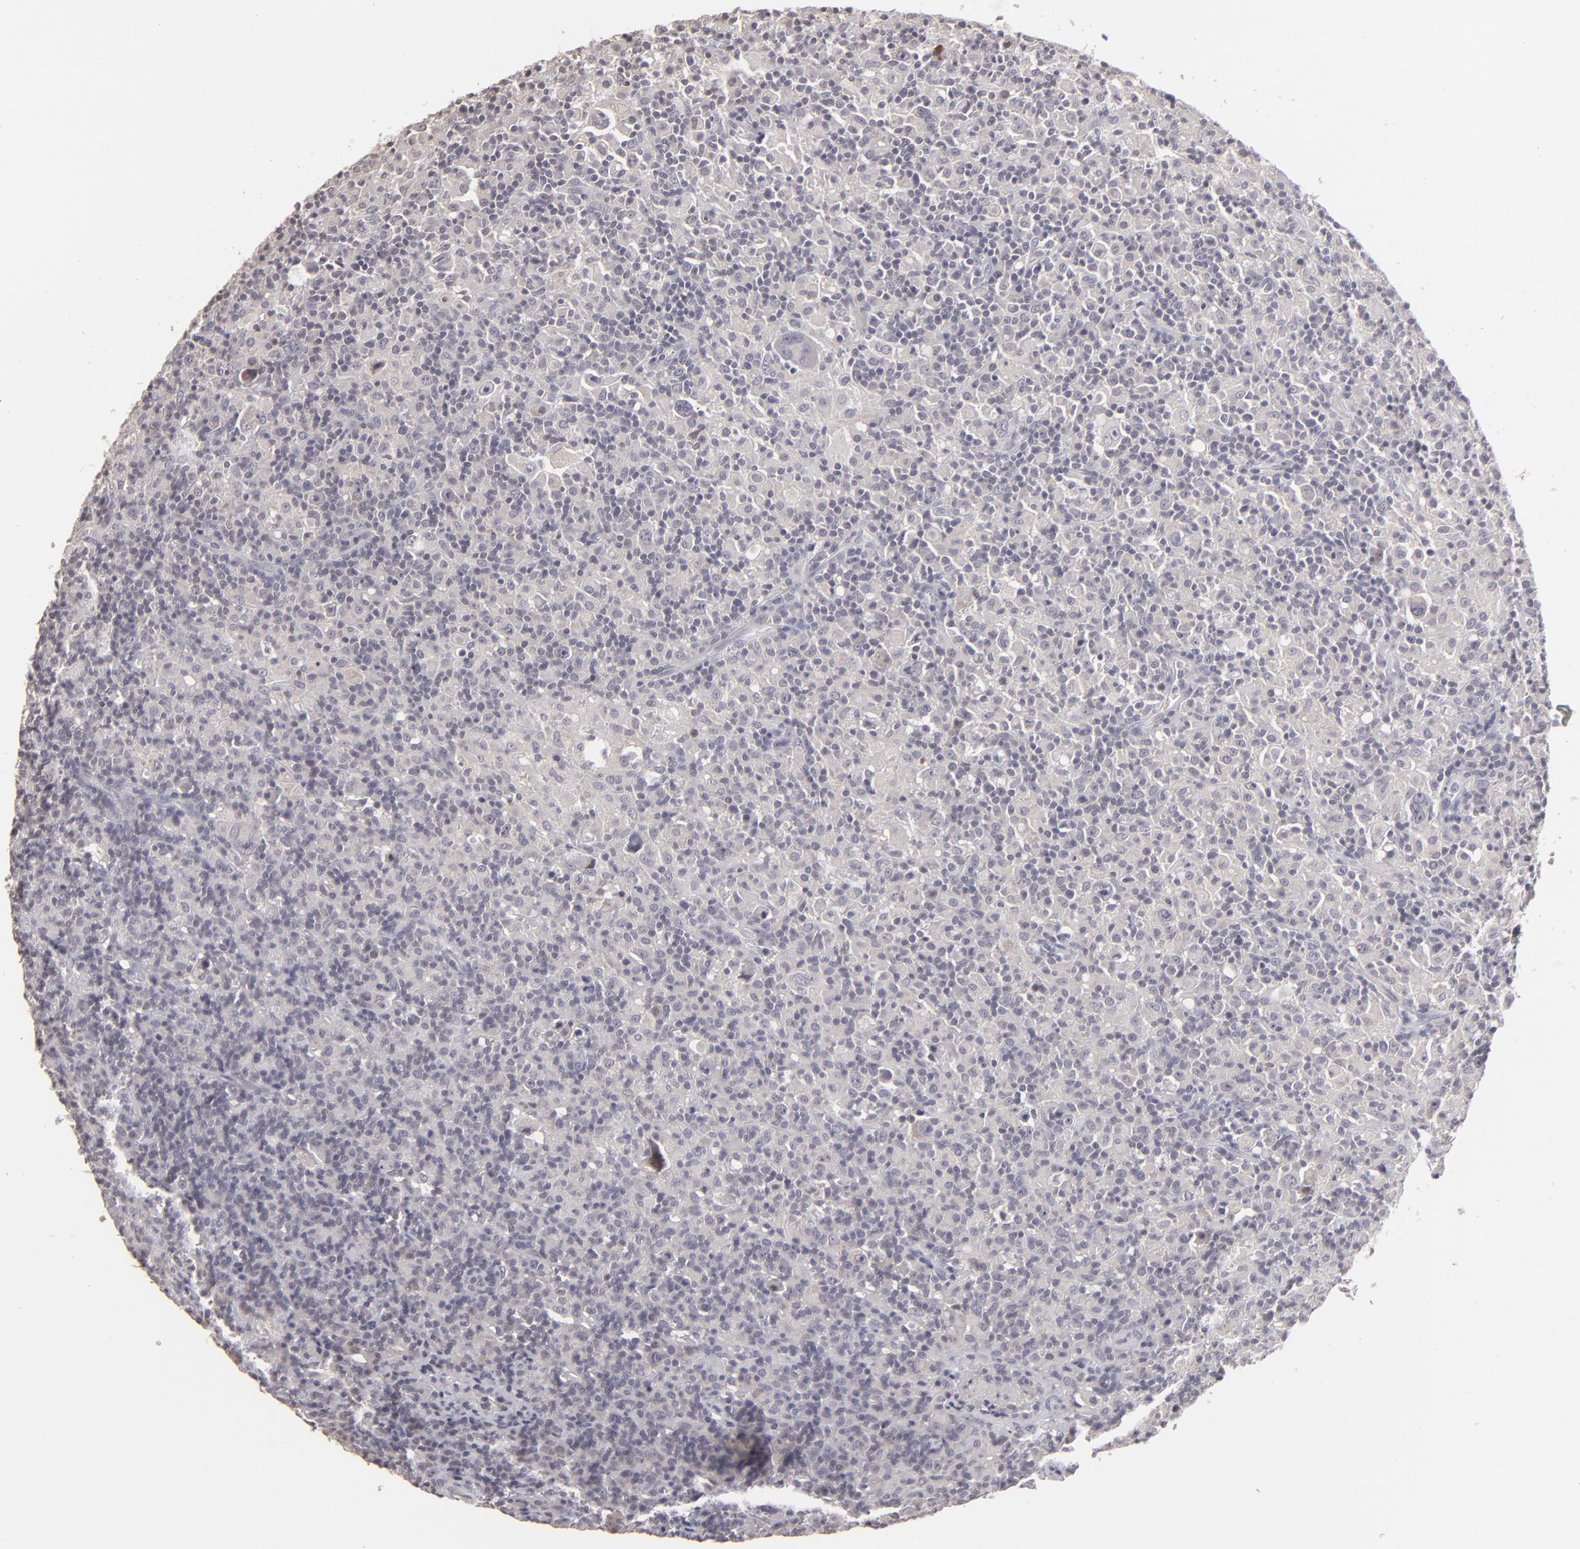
{"staining": {"intensity": "negative", "quantity": "none", "location": "none"}, "tissue": "lymphoma", "cell_type": "Tumor cells", "image_type": "cancer", "snomed": [{"axis": "morphology", "description": "Hodgkin's disease, NOS"}, {"axis": "topography", "description": "Lymph node"}], "caption": "High power microscopy photomicrograph of an immunohistochemistry micrograph of lymphoma, revealing no significant expression in tumor cells. The staining was performed using DAB to visualize the protein expression in brown, while the nuclei were stained in blue with hematoxylin (Magnification: 20x).", "gene": "CLDN2", "patient": {"sex": "male", "age": 46}}